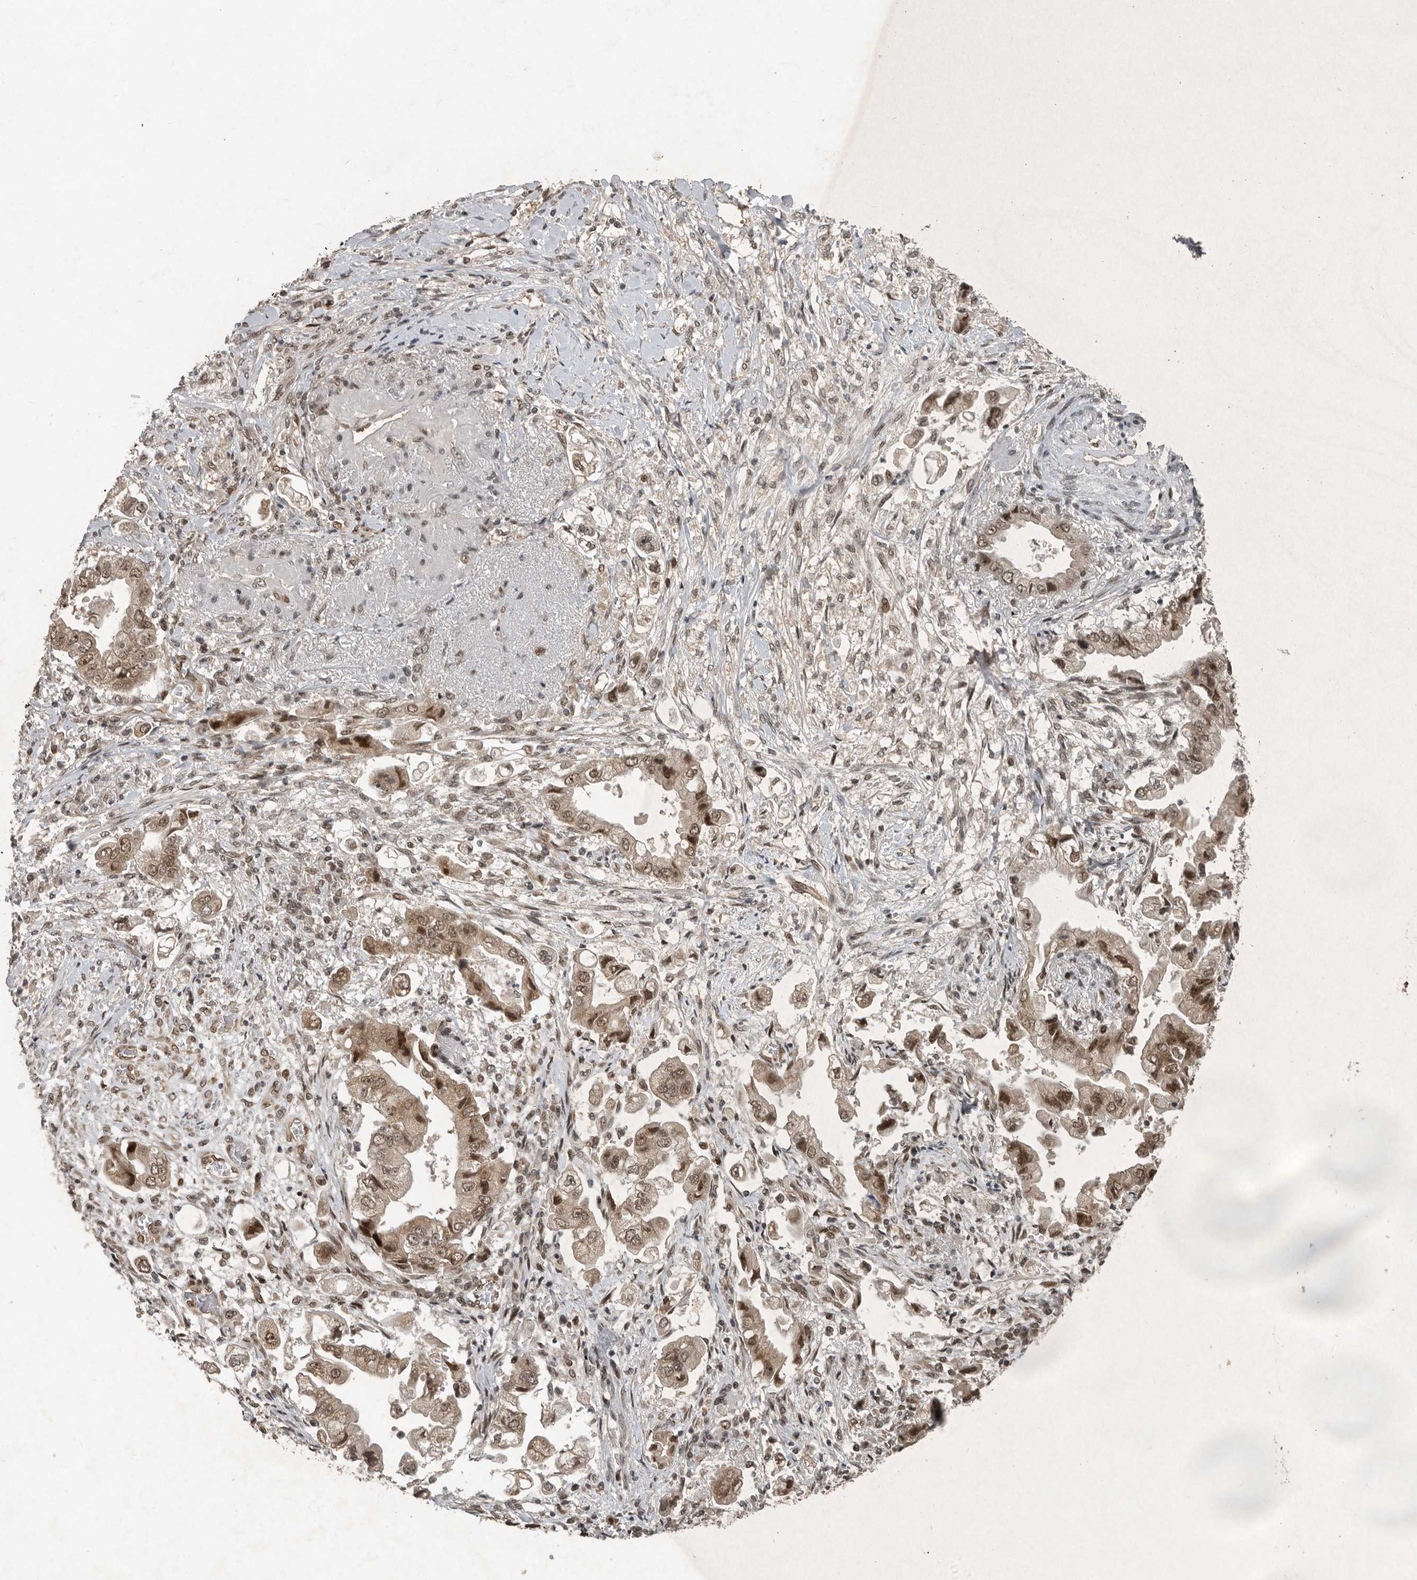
{"staining": {"intensity": "moderate", "quantity": ">75%", "location": "cytoplasmic/membranous,nuclear"}, "tissue": "stomach cancer", "cell_type": "Tumor cells", "image_type": "cancer", "snomed": [{"axis": "morphology", "description": "Adenocarcinoma, NOS"}, {"axis": "topography", "description": "Stomach"}], "caption": "DAB immunohistochemical staining of stomach cancer (adenocarcinoma) shows moderate cytoplasmic/membranous and nuclear protein expression in approximately >75% of tumor cells. (DAB IHC with brightfield microscopy, high magnification).", "gene": "CDC27", "patient": {"sex": "male", "age": 62}}